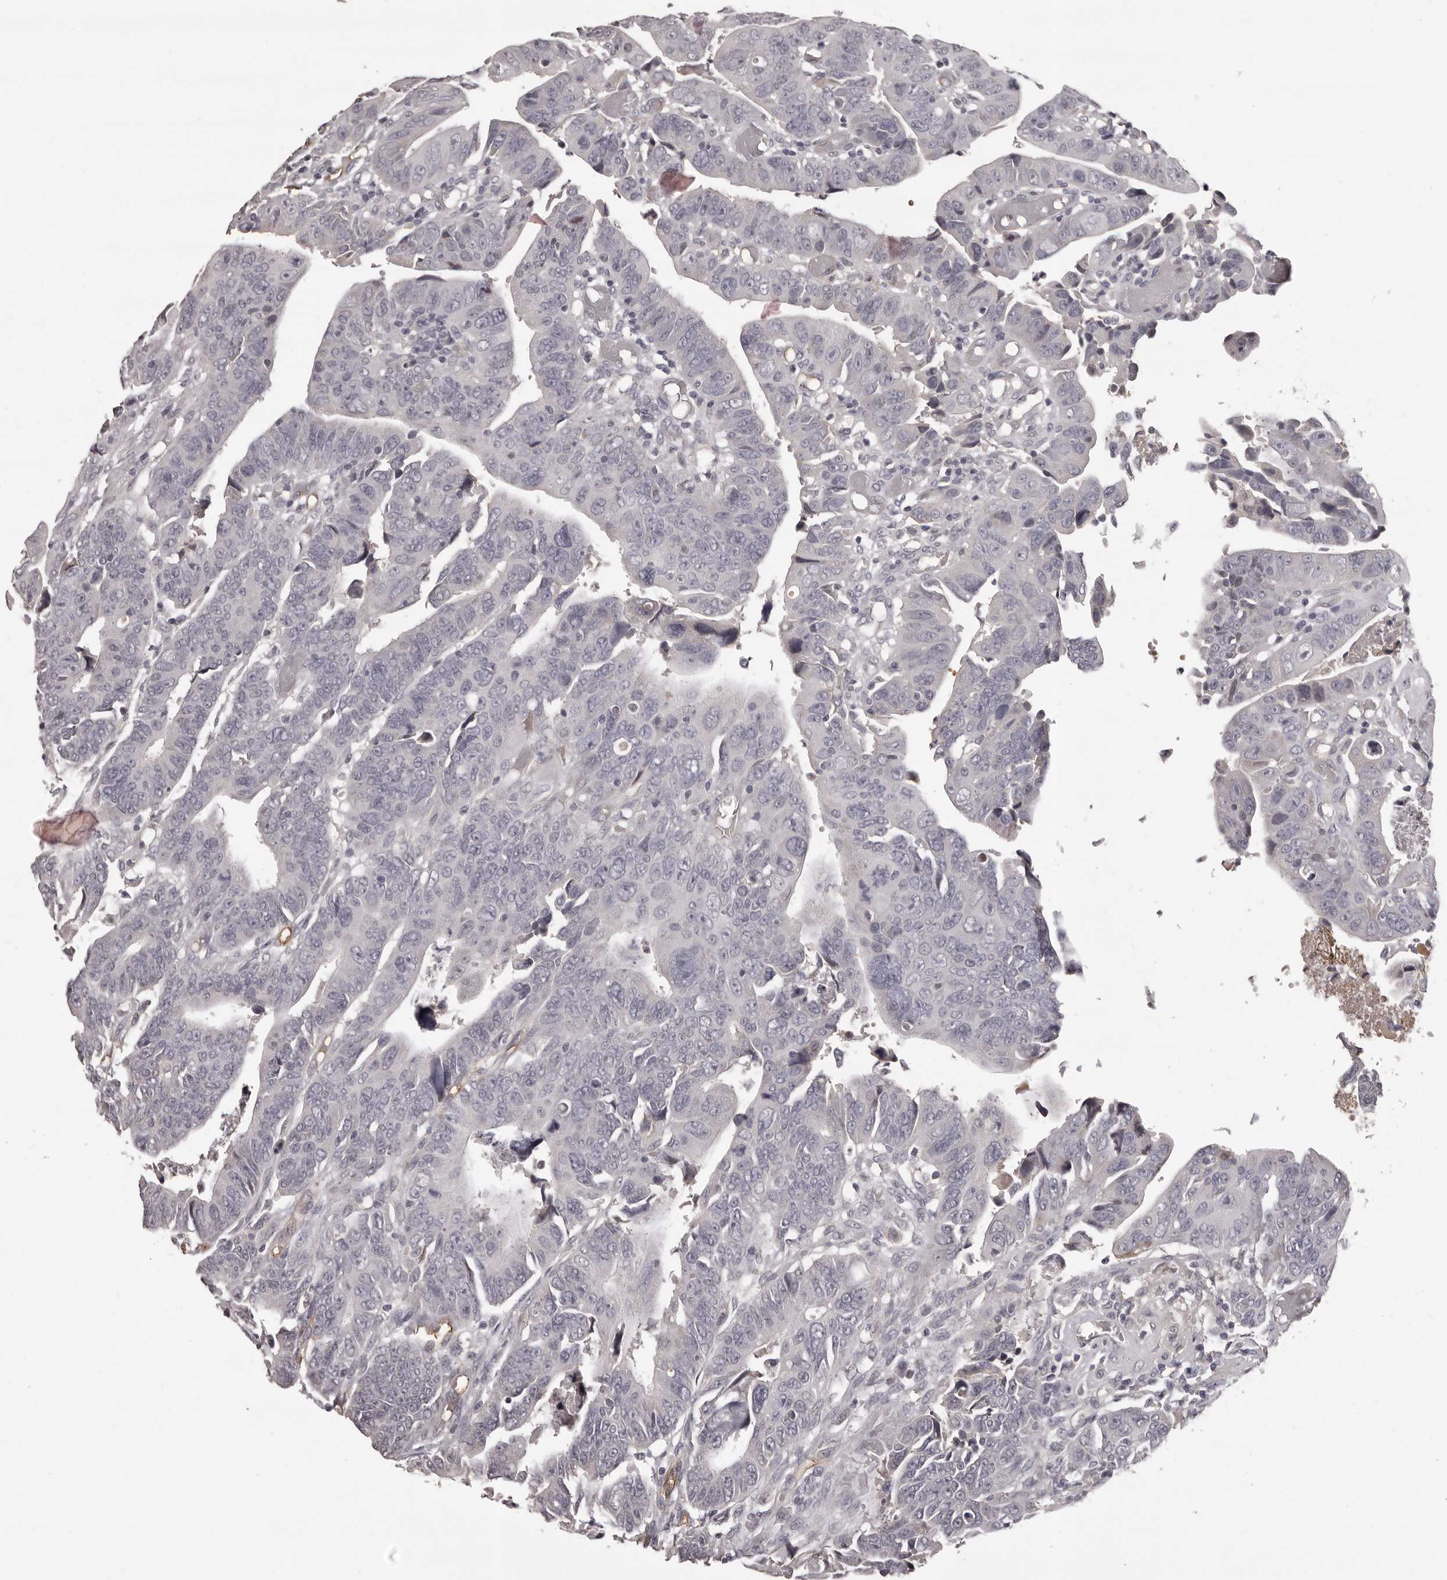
{"staining": {"intensity": "negative", "quantity": "none", "location": "none"}, "tissue": "colorectal cancer", "cell_type": "Tumor cells", "image_type": "cancer", "snomed": [{"axis": "morphology", "description": "Adenocarcinoma, NOS"}, {"axis": "topography", "description": "Rectum"}], "caption": "Human colorectal adenocarcinoma stained for a protein using IHC shows no staining in tumor cells.", "gene": "GPR78", "patient": {"sex": "female", "age": 65}}